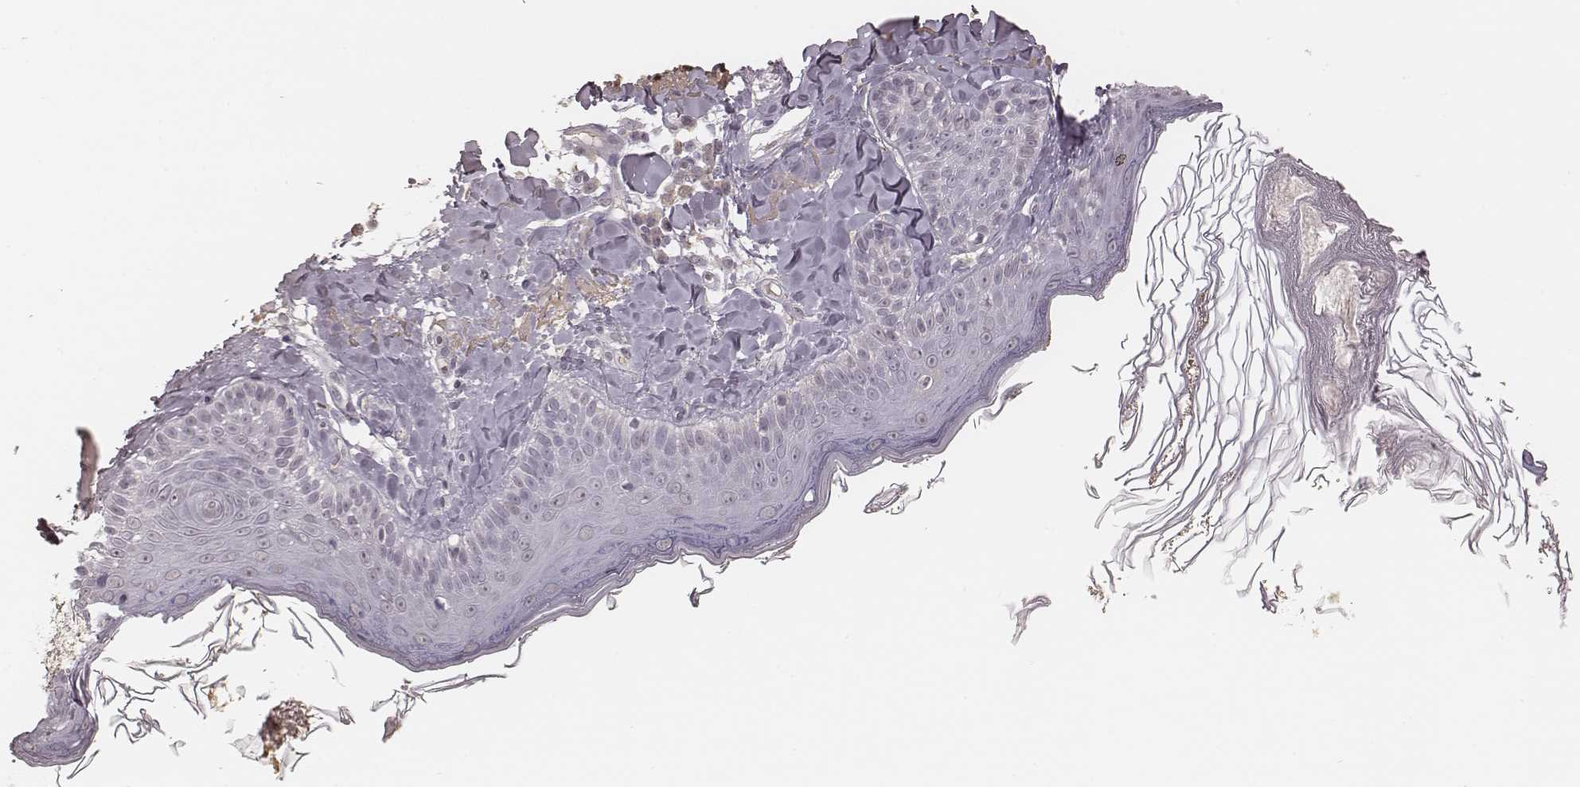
{"staining": {"intensity": "negative", "quantity": "none", "location": "none"}, "tissue": "skin", "cell_type": "Fibroblasts", "image_type": "normal", "snomed": [{"axis": "morphology", "description": "Normal tissue, NOS"}, {"axis": "topography", "description": "Skin"}], "caption": "There is no significant positivity in fibroblasts of skin. Nuclei are stained in blue.", "gene": "MSX1", "patient": {"sex": "male", "age": 73}}